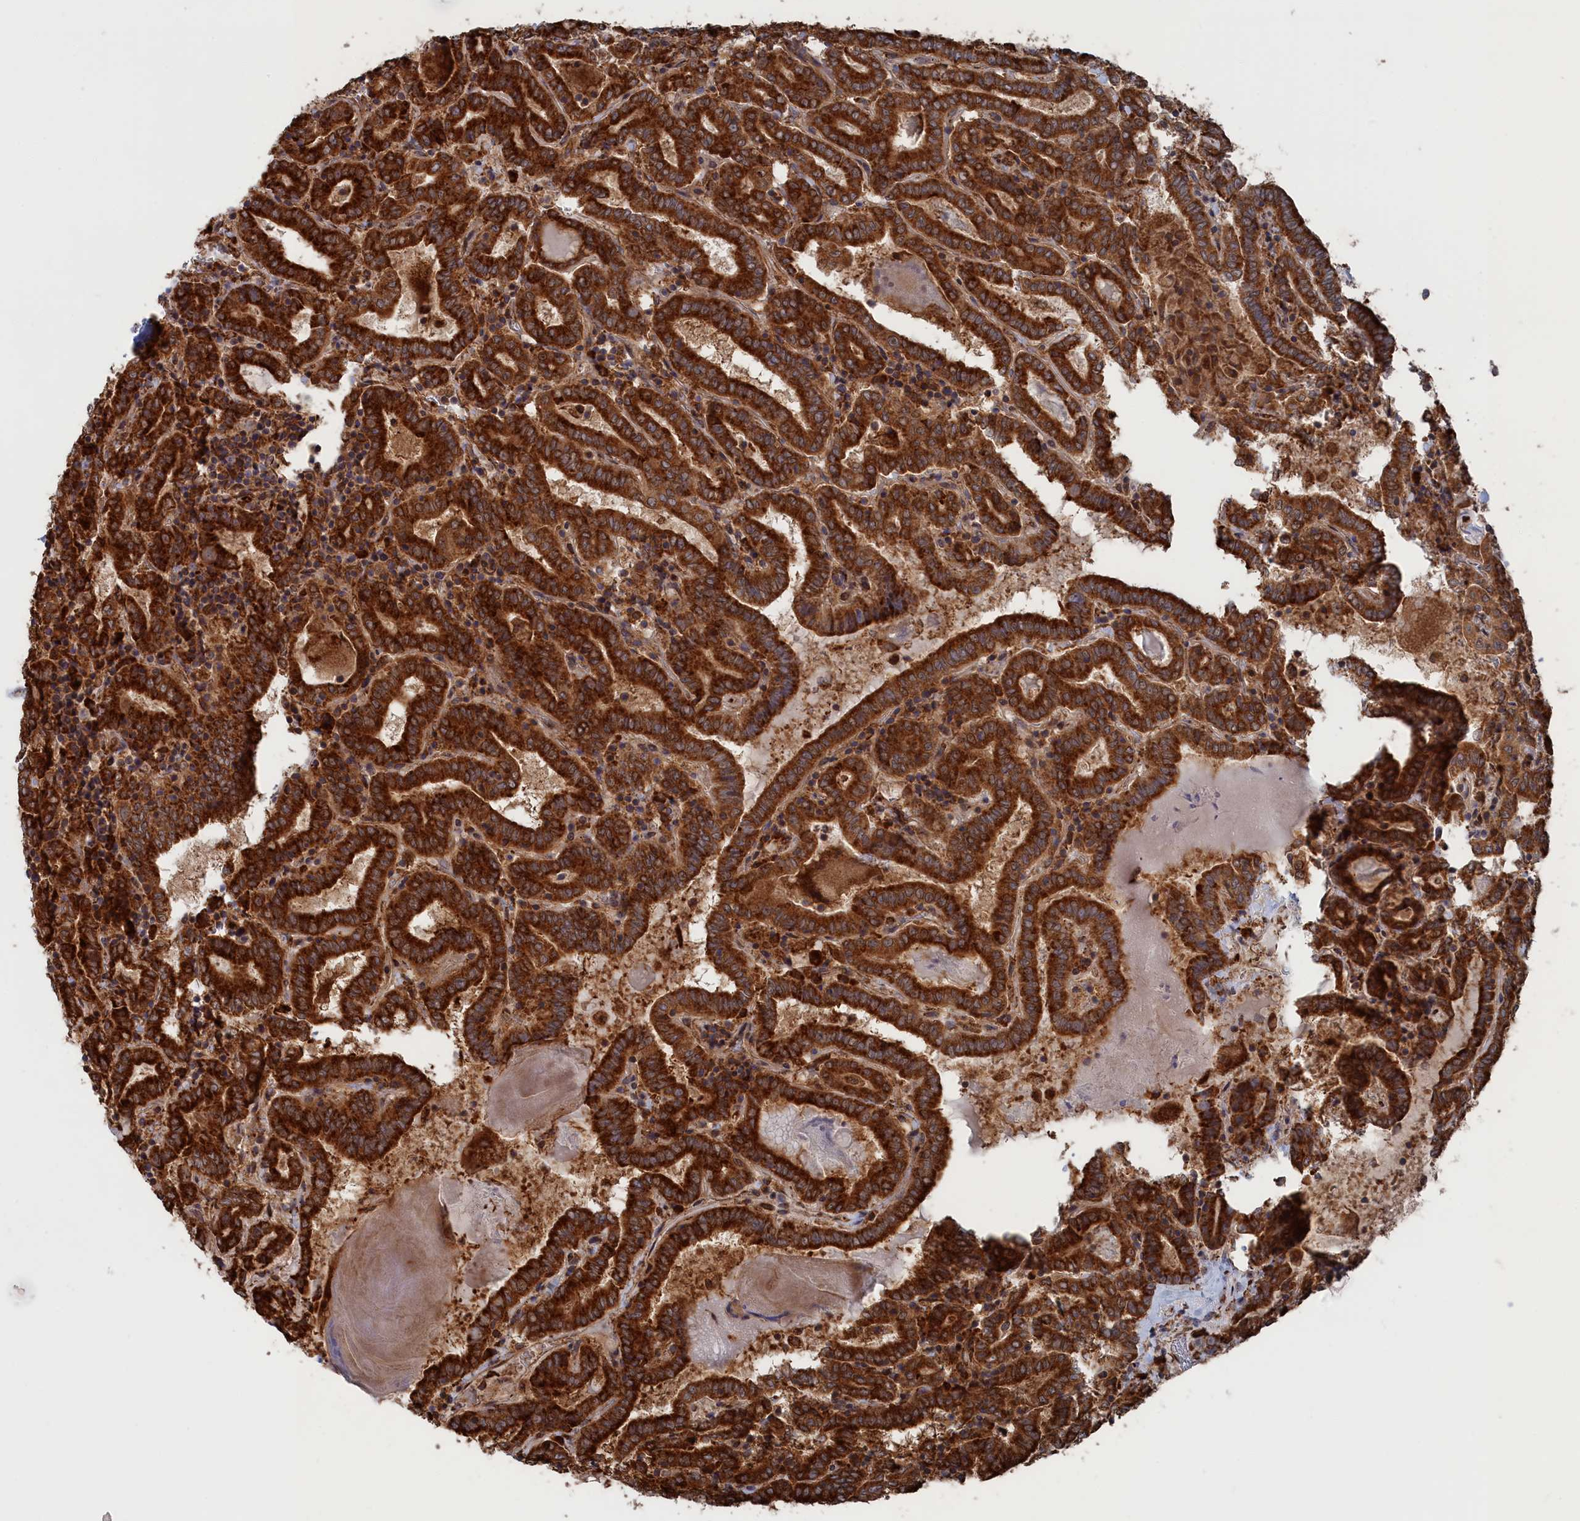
{"staining": {"intensity": "strong", "quantity": ">75%", "location": "cytoplasmic/membranous"}, "tissue": "thyroid cancer", "cell_type": "Tumor cells", "image_type": "cancer", "snomed": [{"axis": "morphology", "description": "Papillary adenocarcinoma, NOS"}, {"axis": "topography", "description": "Thyroid gland"}], "caption": "Protein expression analysis of human papillary adenocarcinoma (thyroid) reveals strong cytoplasmic/membranous positivity in about >75% of tumor cells.", "gene": "BPIFB6", "patient": {"sex": "female", "age": 72}}